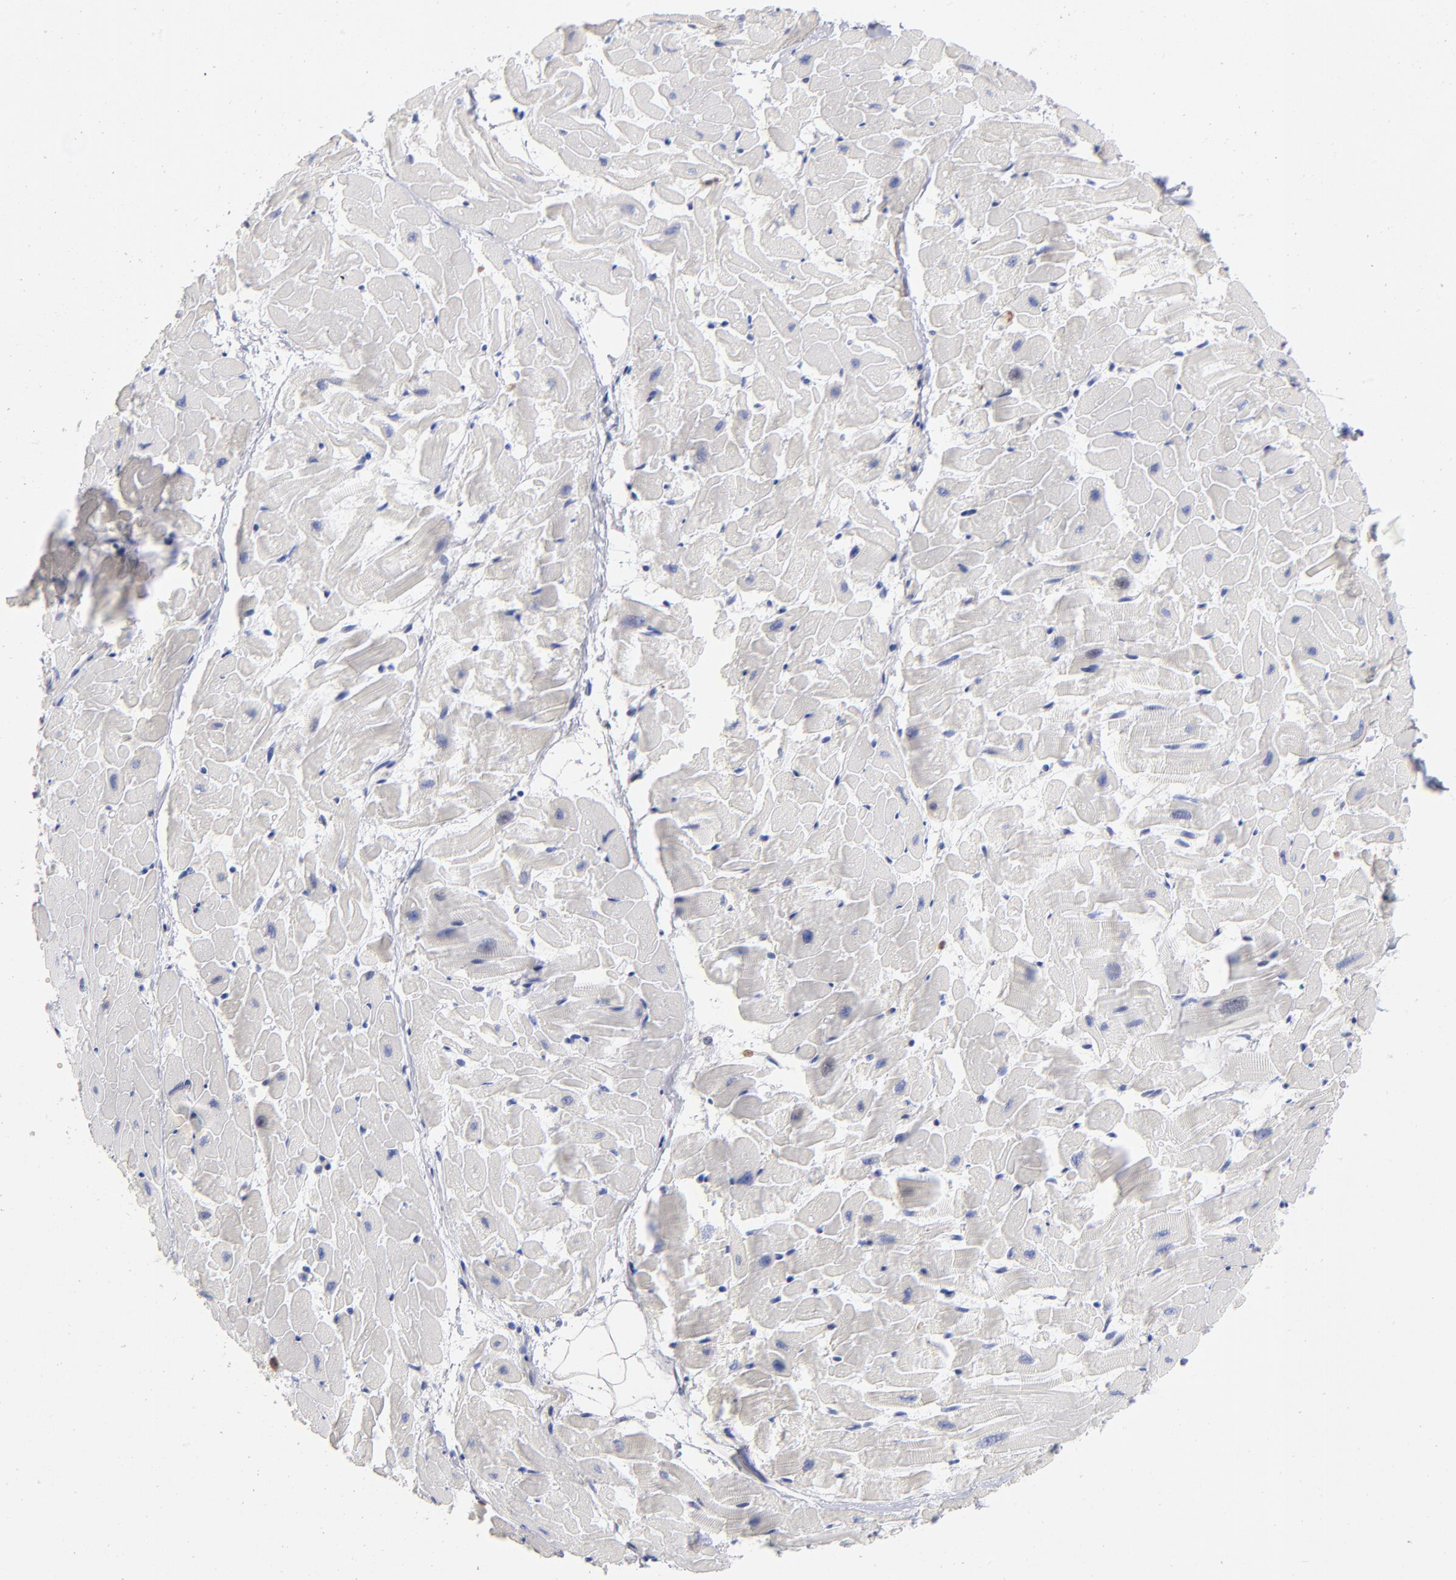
{"staining": {"intensity": "negative", "quantity": "none", "location": "none"}, "tissue": "heart muscle", "cell_type": "Cardiomyocytes", "image_type": "normal", "snomed": [{"axis": "morphology", "description": "Normal tissue, NOS"}, {"axis": "topography", "description": "Heart"}], "caption": "Heart muscle stained for a protein using immunohistochemistry (IHC) reveals no expression cardiomyocytes.", "gene": "ARG1", "patient": {"sex": "female", "age": 19}}